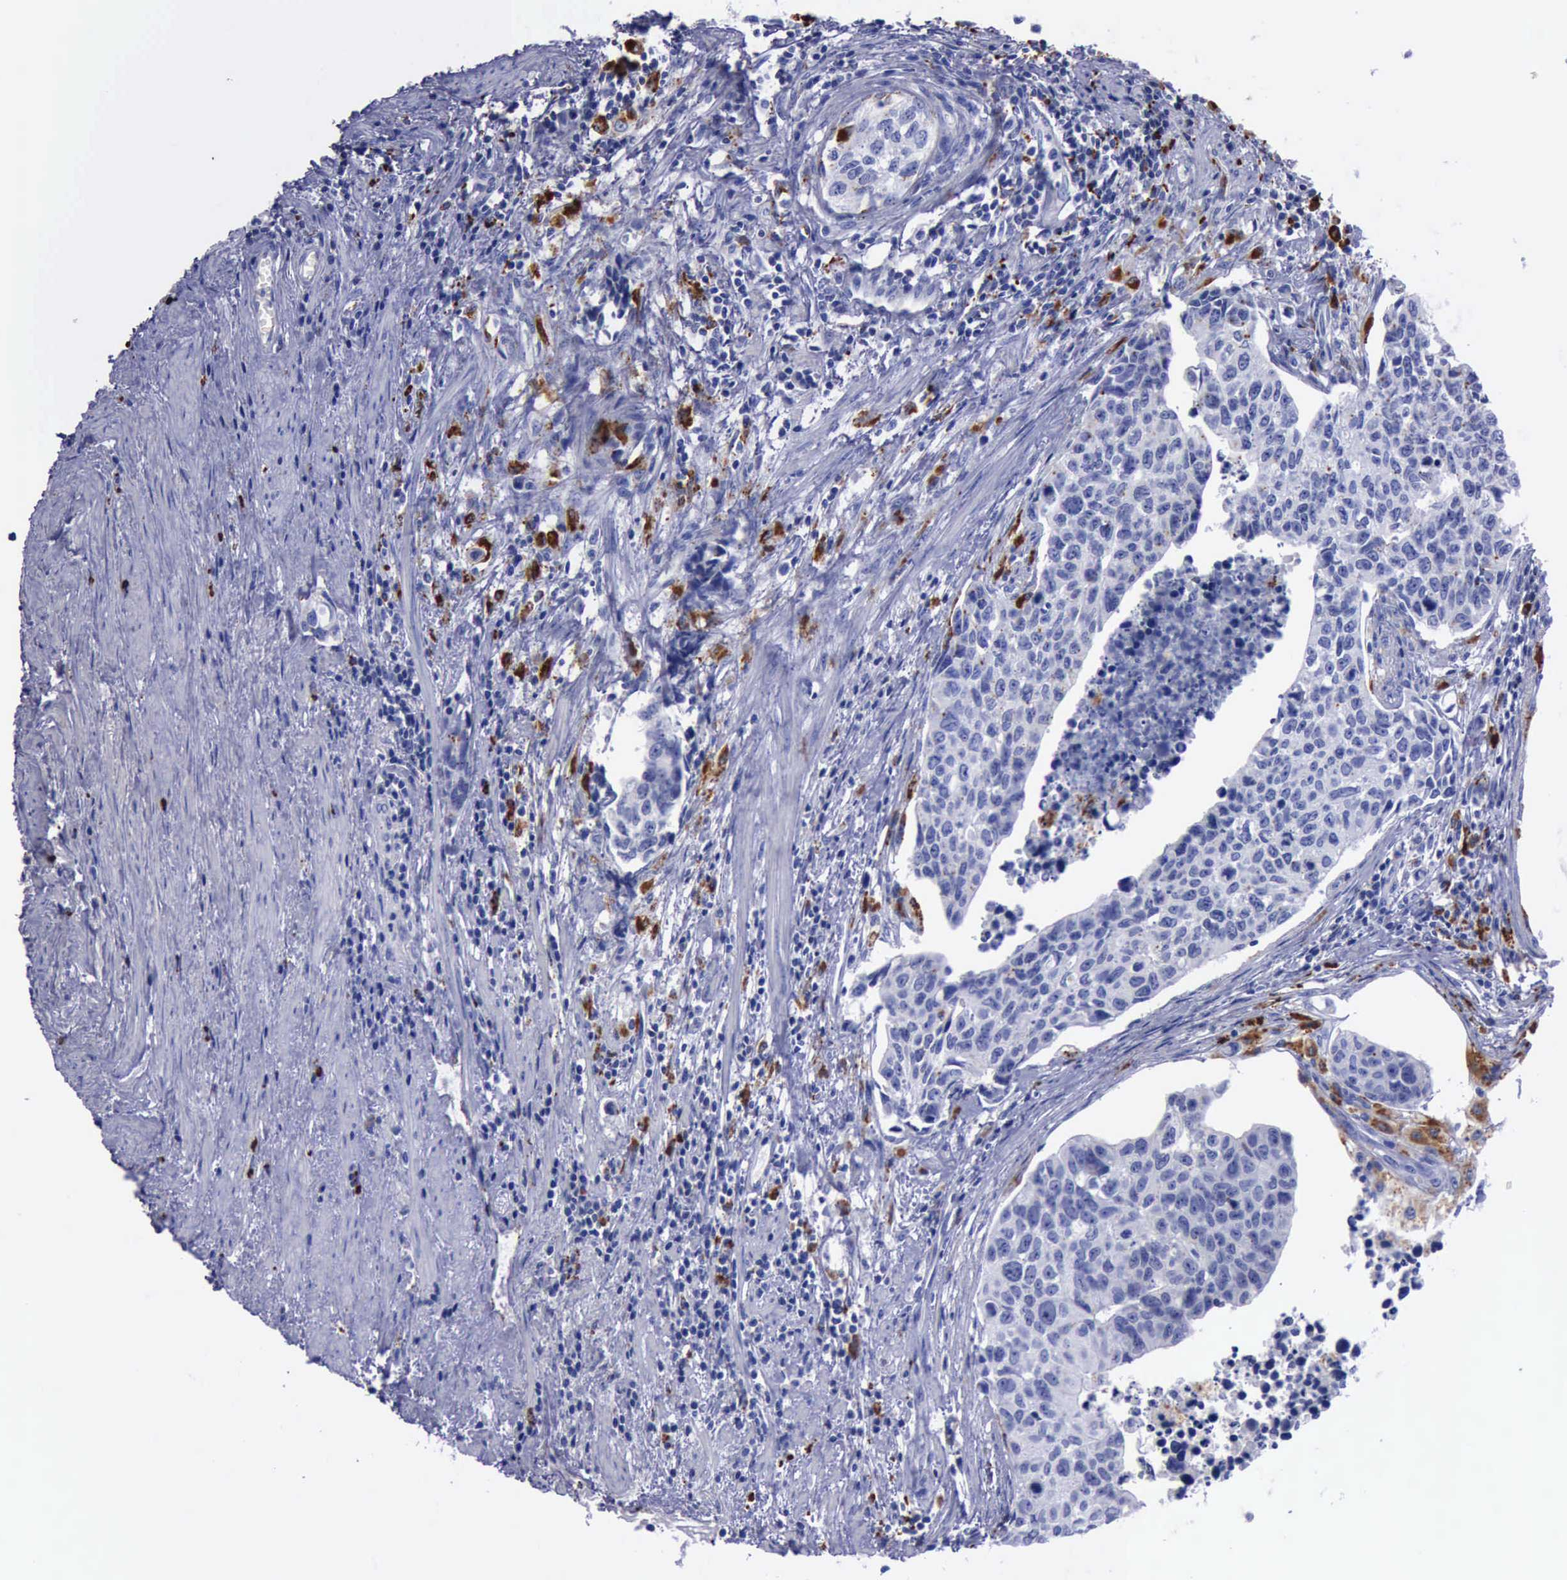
{"staining": {"intensity": "negative", "quantity": "none", "location": "none"}, "tissue": "urothelial cancer", "cell_type": "Tumor cells", "image_type": "cancer", "snomed": [{"axis": "morphology", "description": "Urothelial carcinoma, High grade"}, {"axis": "topography", "description": "Urinary bladder"}], "caption": "Urothelial cancer was stained to show a protein in brown. There is no significant positivity in tumor cells.", "gene": "CTSD", "patient": {"sex": "male", "age": 81}}